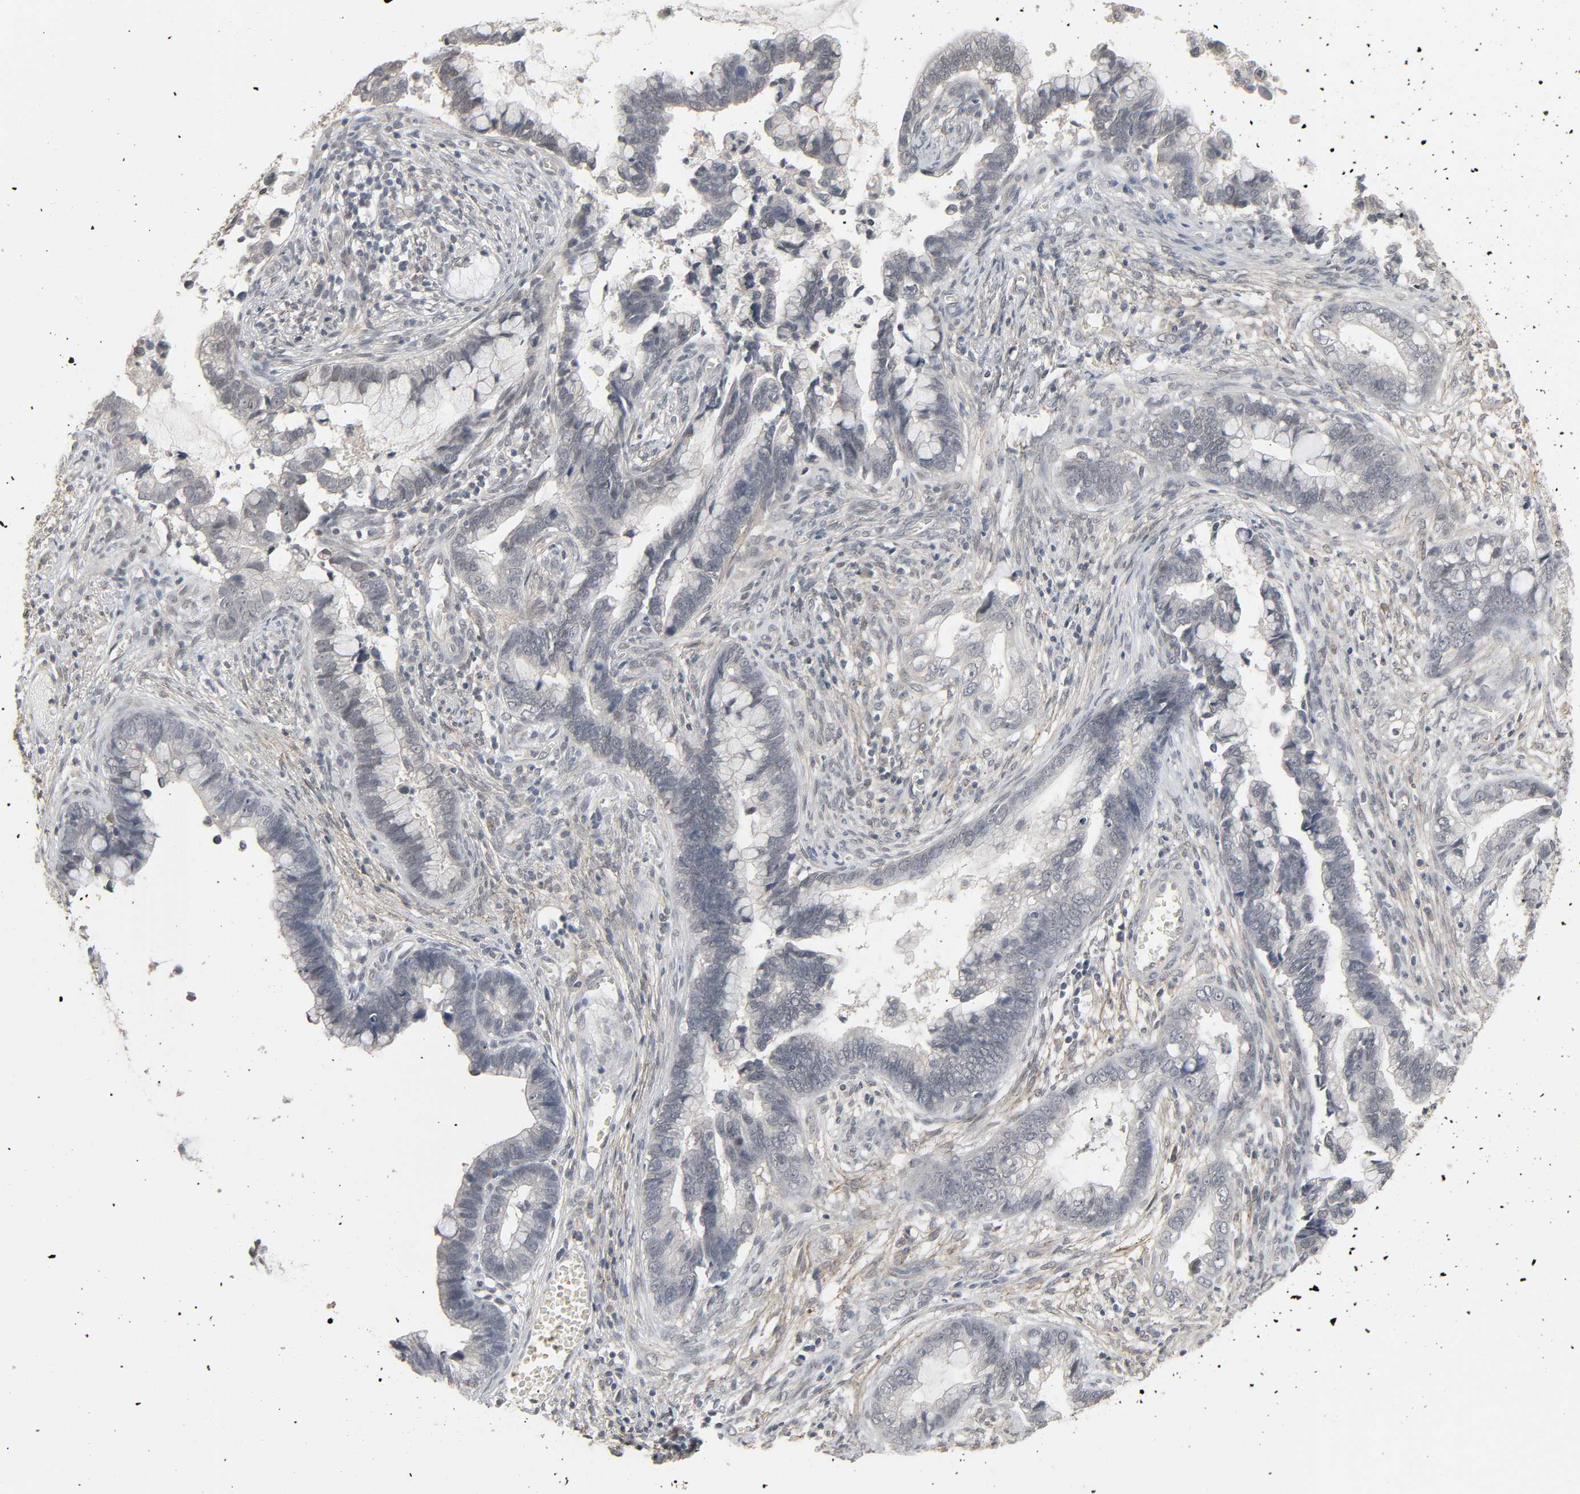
{"staining": {"intensity": "negative", "quantity": "none", "location": "none"}, "tissue": "cervical cancer", "cell_type": "Tumor cells", "image_type": "cancer", "snomed": [{"axis": "morphology", "description": "Adenocarcinoma, NOS"}, {"axis": "topography", "description": "Cervix"}], "caption": "The image exhibits no significant positivity in tumor cells of cervical cancer (adenocarcinoma).", "gene": "ZNF222", "patient": {"sex": "female", "age": 44}}